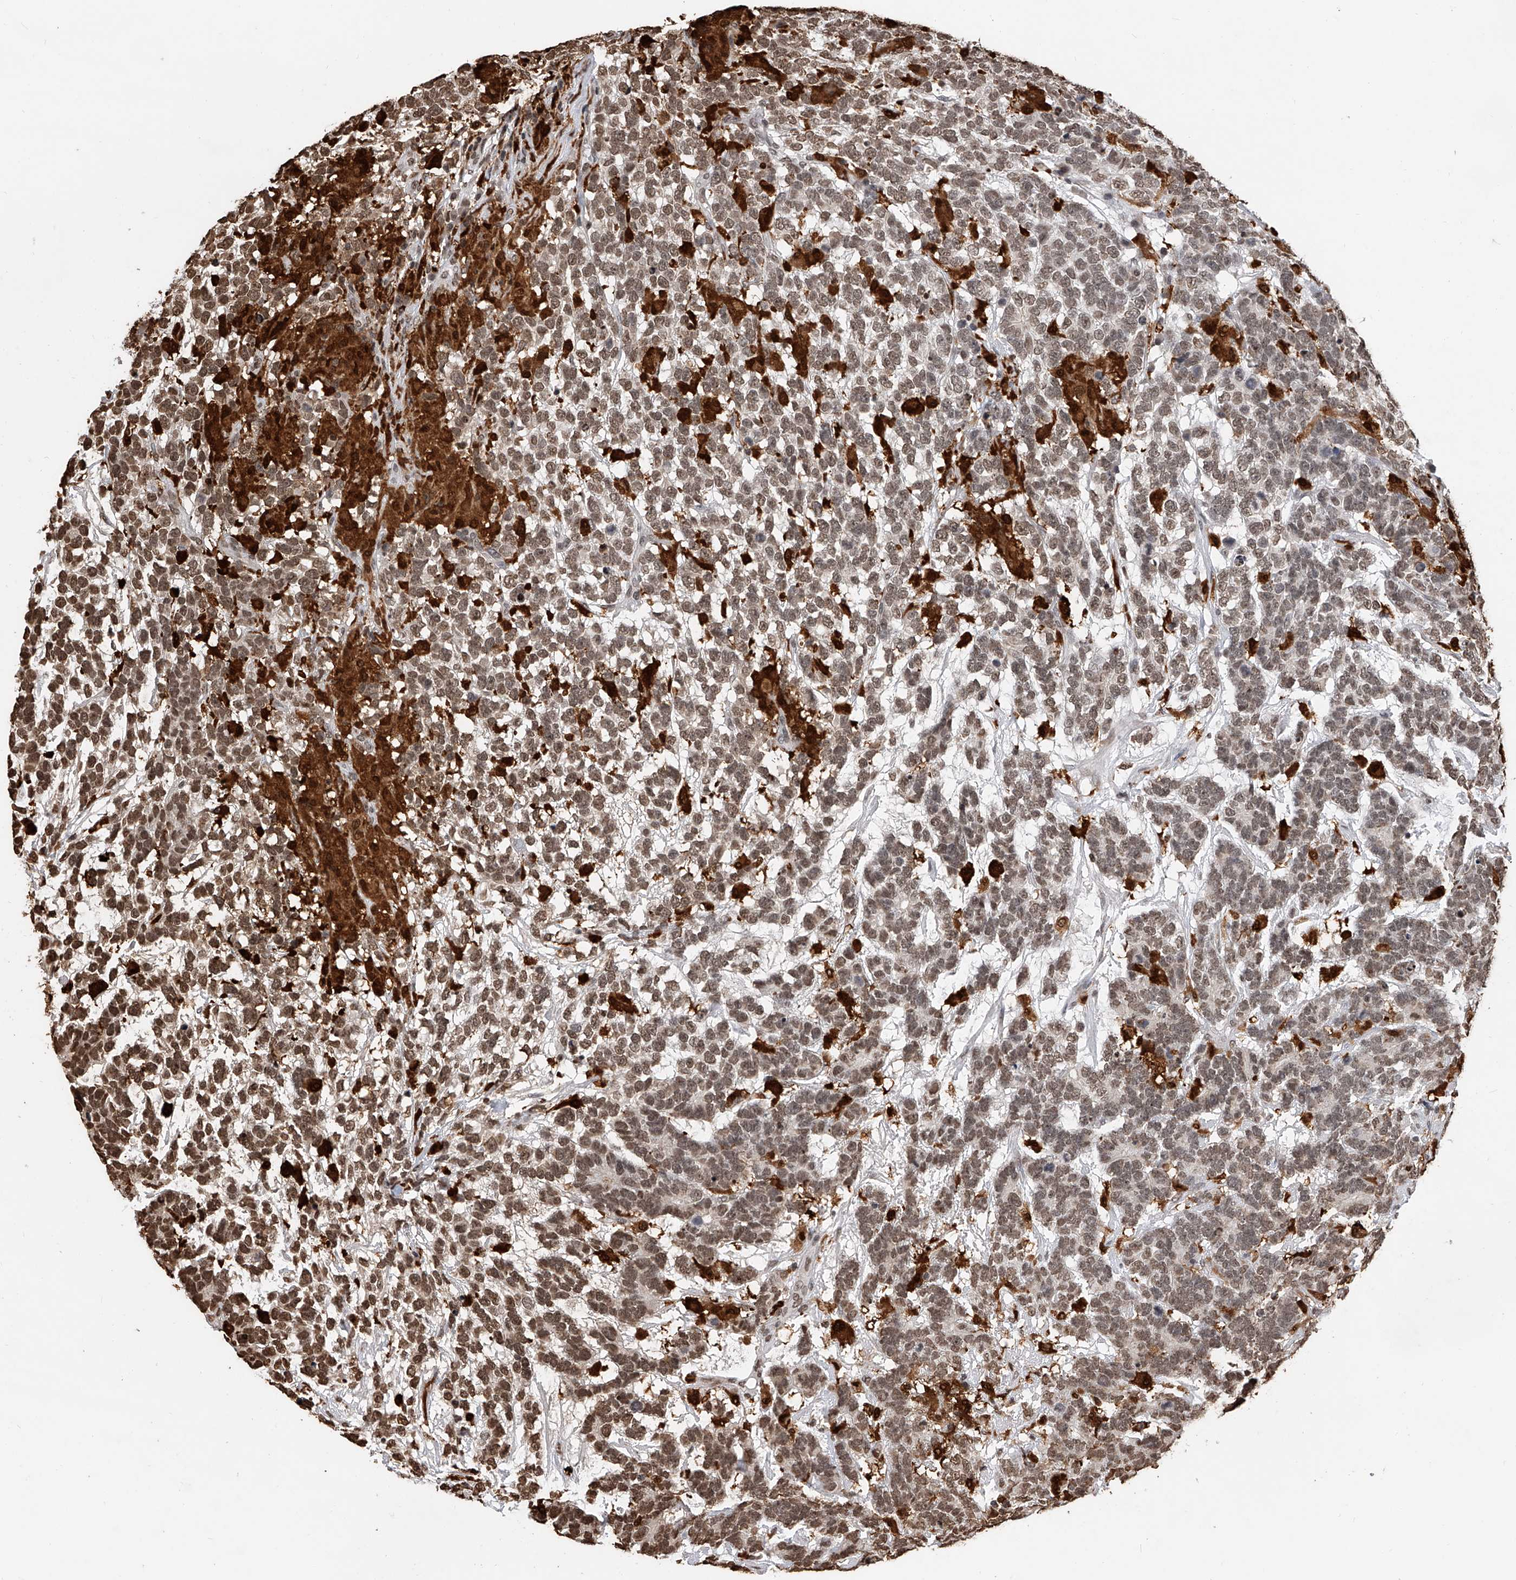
{"staining": {"intensity": "moderate", "quantity": "25%-75%", "location": "nuclear"}, "tissue": "testis cancer", "cell_type": "Tumor cells", "image_type": "cancer", "snomed": [{"axis": "morphology", "description": "Carcinoma, Embryonal, NOS"}, {"axis": "topography", "description": "Testis"}], "caption": "The histopathology image shows immunohistochemical staining of embryonal carcinoma (testis). There is moderate nuclear positivity is present in approximately 25%-75% of tumor cells.", "gene": "CFAP410", "patient": {"sex": "male", "age": 26}}